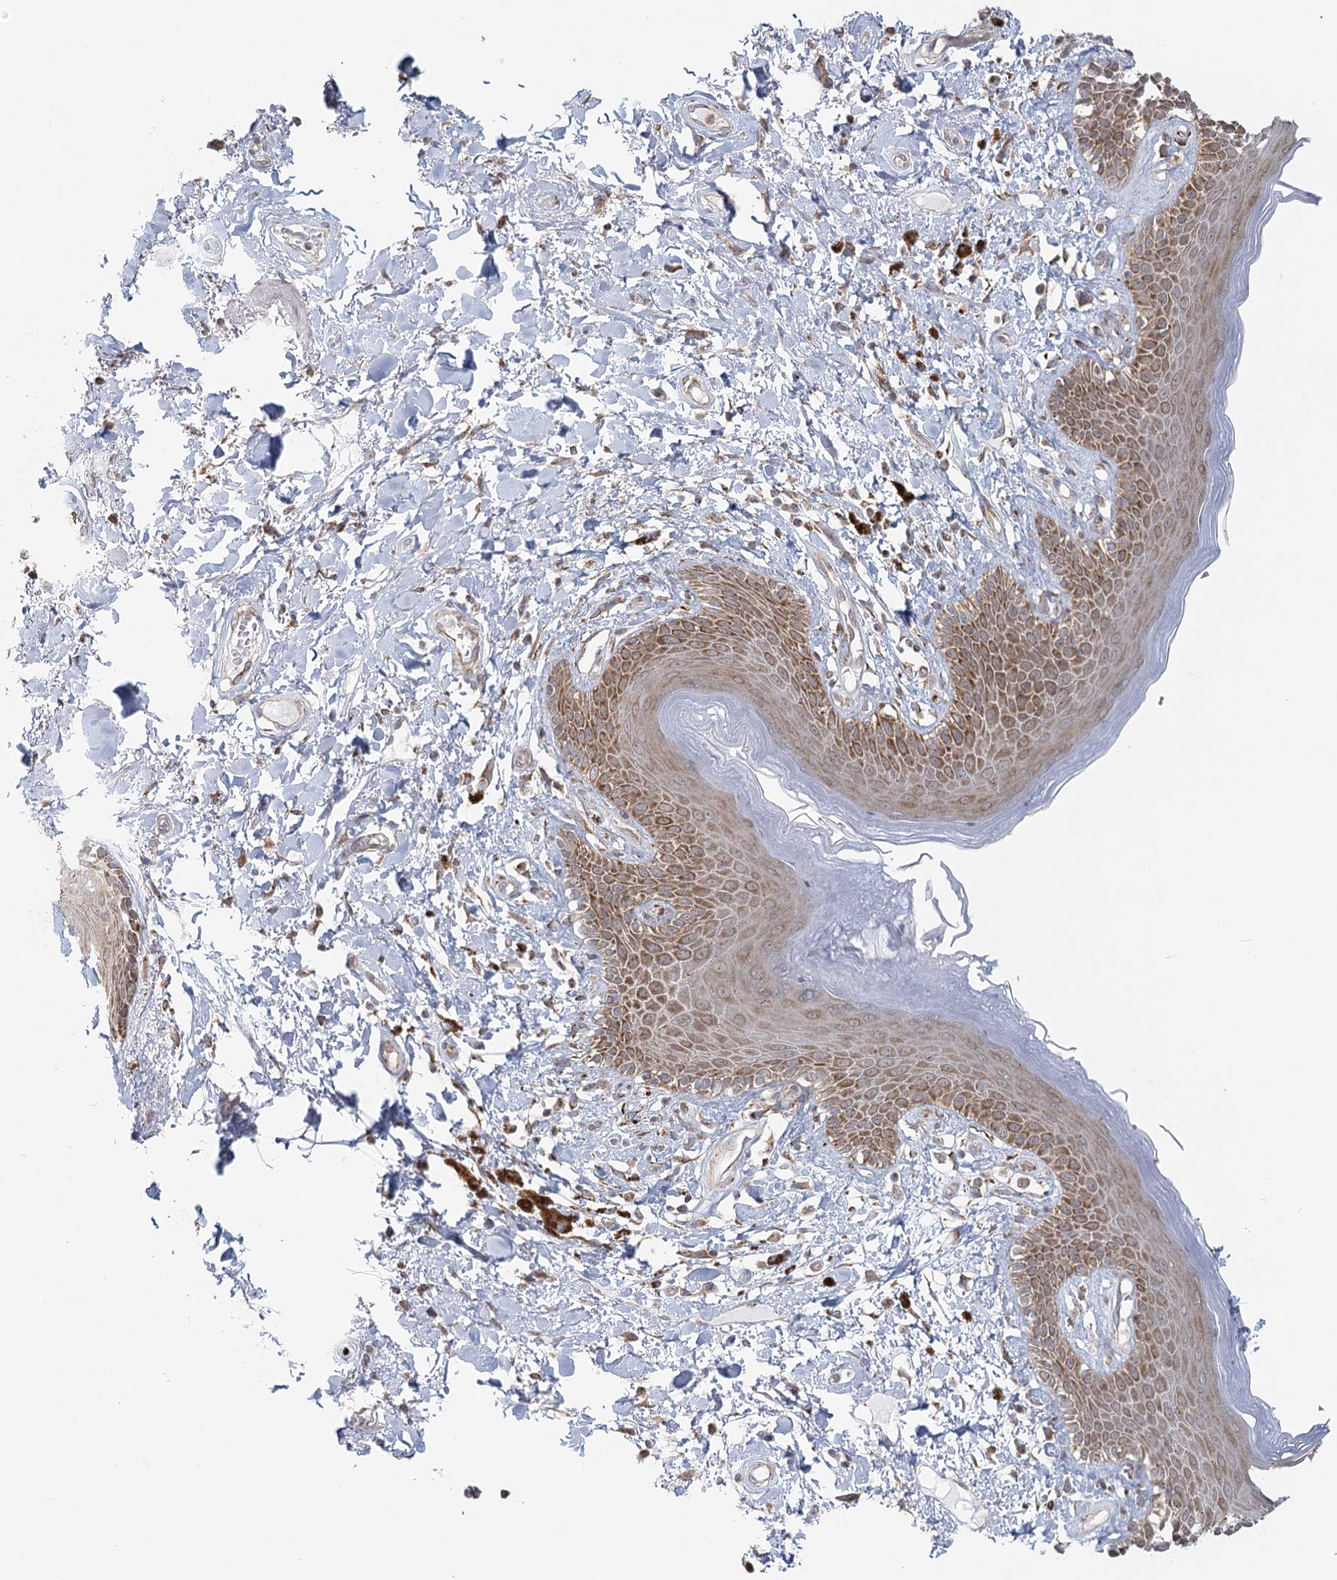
{"staining": {"intensity": "moderate", "quantity": ">75%", "location": "cytoplasmic/membranous"}, "tissue": "skin", "cell_type": "Epidermal cells", "image_type": "normal", "snomed": [{"axis": "morphology", "description": "Normal tissue, NOS"}, {"axis": "topography", "description": "Anal"}], "caption": "Immunohistochemical staining of unremarkable skin exhibits >75% levels of moderate cytoplasmic/membranous protein expression in about >75% of epidermal cells. (DAB IHC, brown staining for protein, blue staining for nuclei).", "gene": "LACTB", "patient": {"sex": "female", "age": 78}}